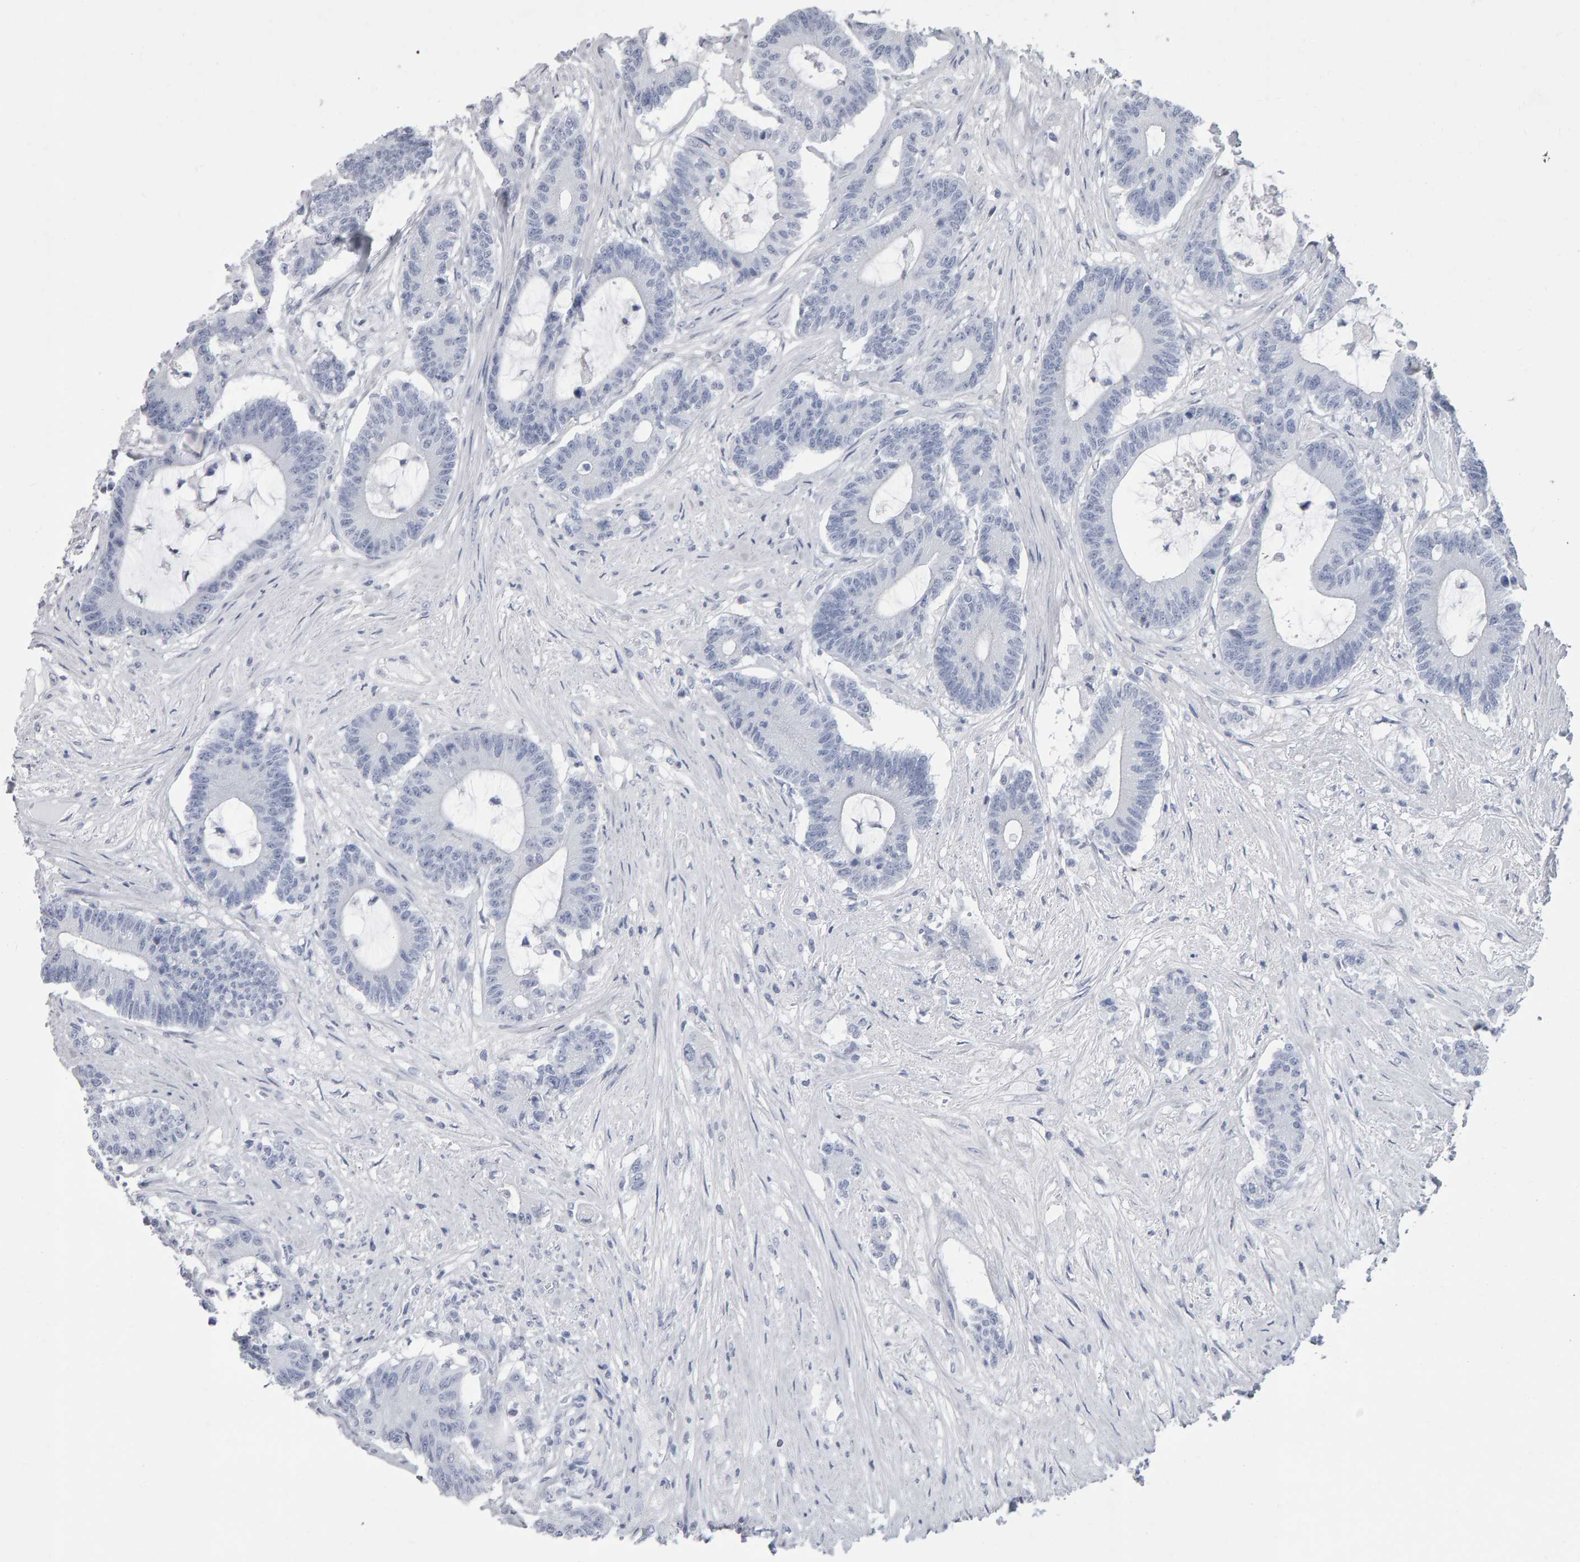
{"staining": {"intensity": "negative", "quantity": "none", "location": "none"}, "tissue": "colorectal cancer", "cell_type": "Tumor cells", "image_type": "cancer", "snomed": [{"axis": "morphology", "description": "Adenocarcinoma, NOS"}, {"axis": "topography", "description": "Colon"}], "caption": "Protein analysis of colorectal cancer (adenocarcinoma) exhibits no significant staining in tumor cells.", "gene": "NCDN", "patient": {"sex": "female", "age": 84}}